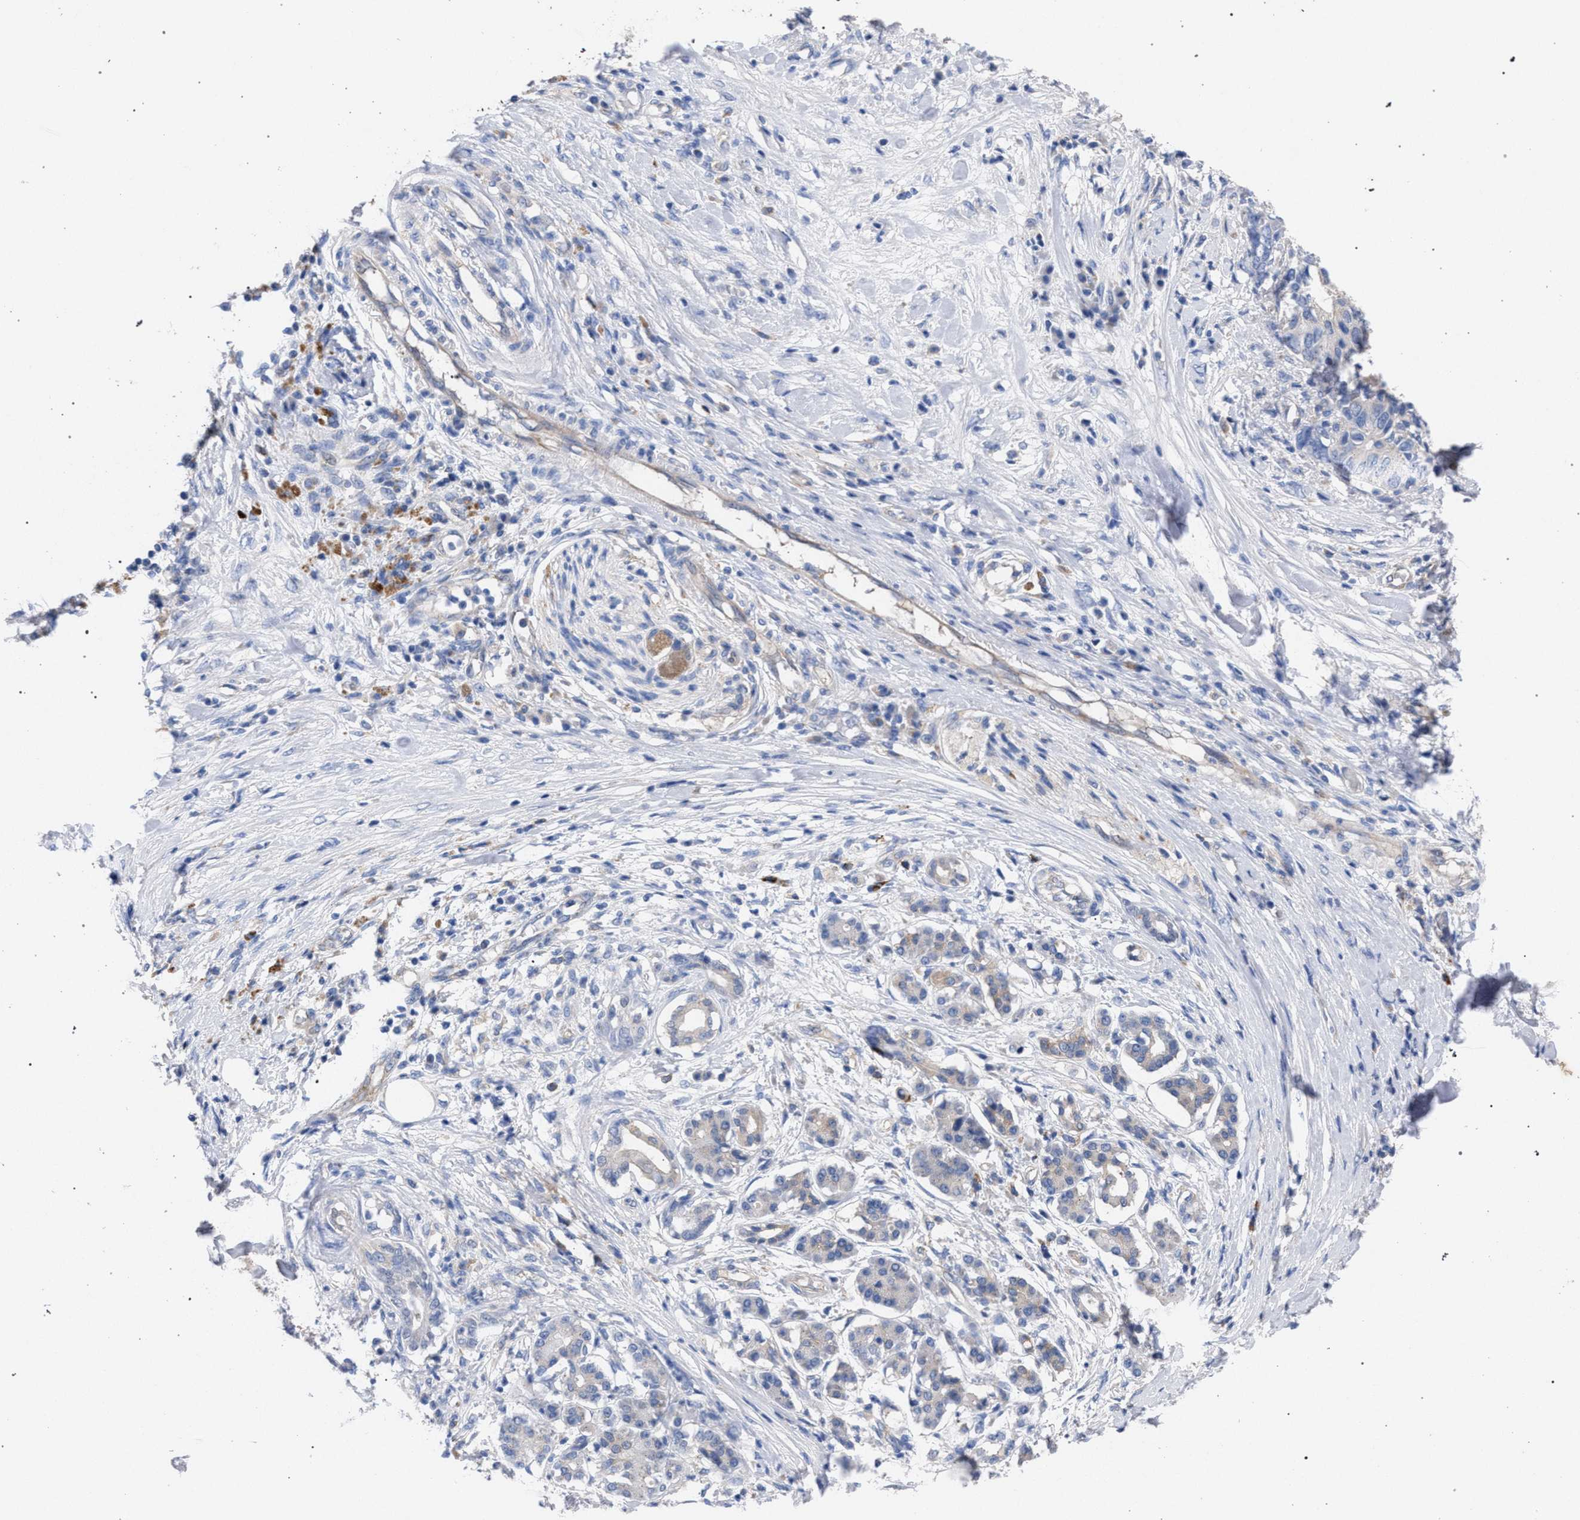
{"staining": {"intensity": "negative", "quantity": "none", "location": "none"}, "tissue": "pancreatic cancer", "cell_type": "Tumor cells", "image_type": "cancer", "snomed": [{"axis": "morphology", "description": "Adenocarcinoma, NOS"}, {"axis": "topography", "description": "Pancreas"}], "caption": "DAB immunohistochemical staining of adenocarcinoma (pancreatic) exhibits no significant positivity in tumor cells.", "gene": "GMPR", "patient": {"sex": "female", "age": 56}}